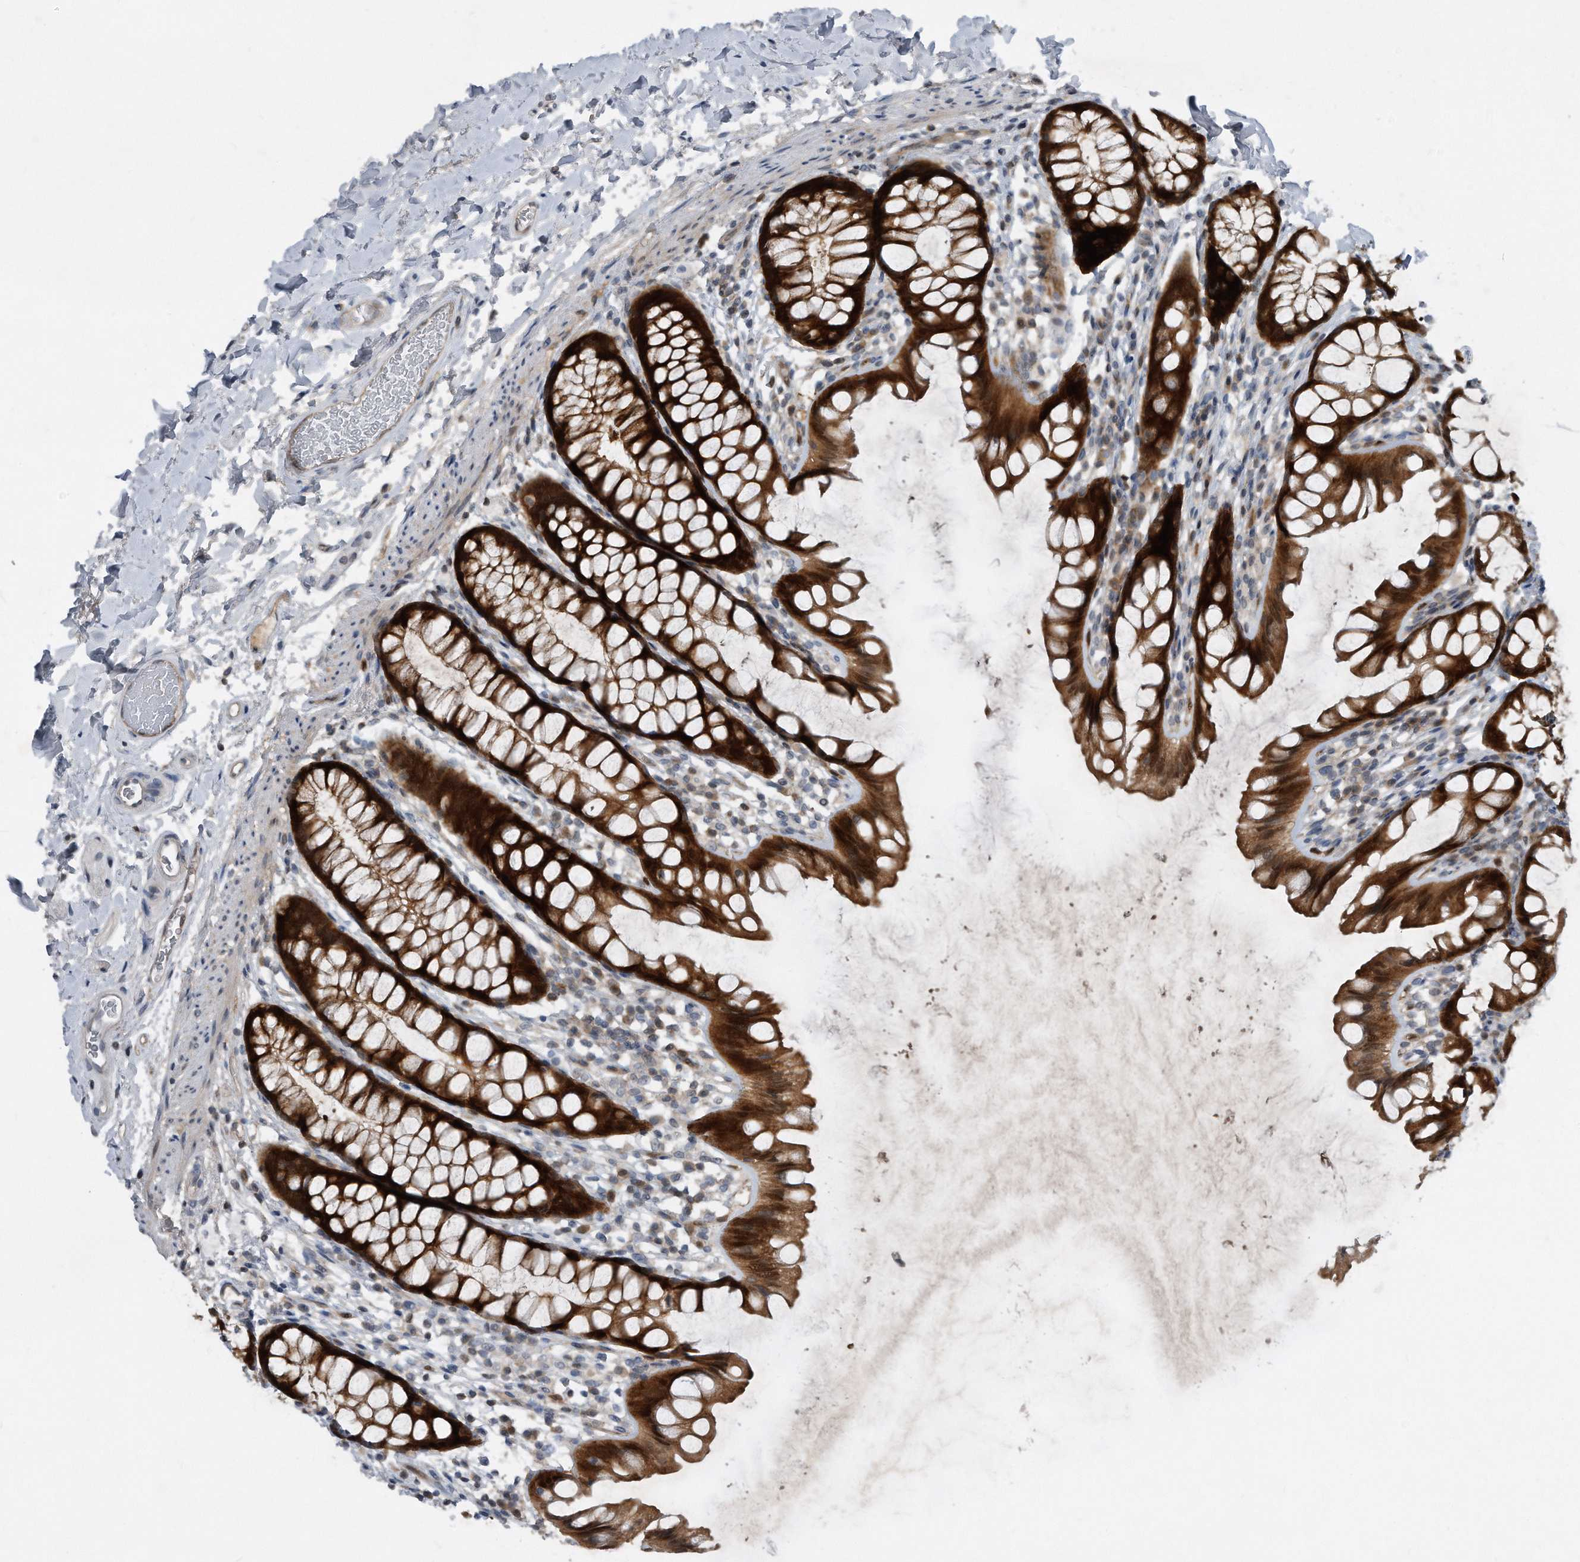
{"staining": {"intensity": "strong", "quantity": ">75%", "location": "cytoplasmic/membranous"}, "tissue": "rectum", "cell_type": "Glandular cells", "image_type": "normal", "snomed": [{"axis": "morphology", "description": "Normal tissue, NOS"}, {"axis": "topography", "description": "Rectum"}], "caption": "Immunohistochemistry photomicrograph of benign rectum stained for a protein (brown), which shows high levels of strong cytoplasmic/membranous positivity in approximately >75% of glandular cells.", "gene": "MAP2K6", "patient": {"sex": "female", "age": 65}}